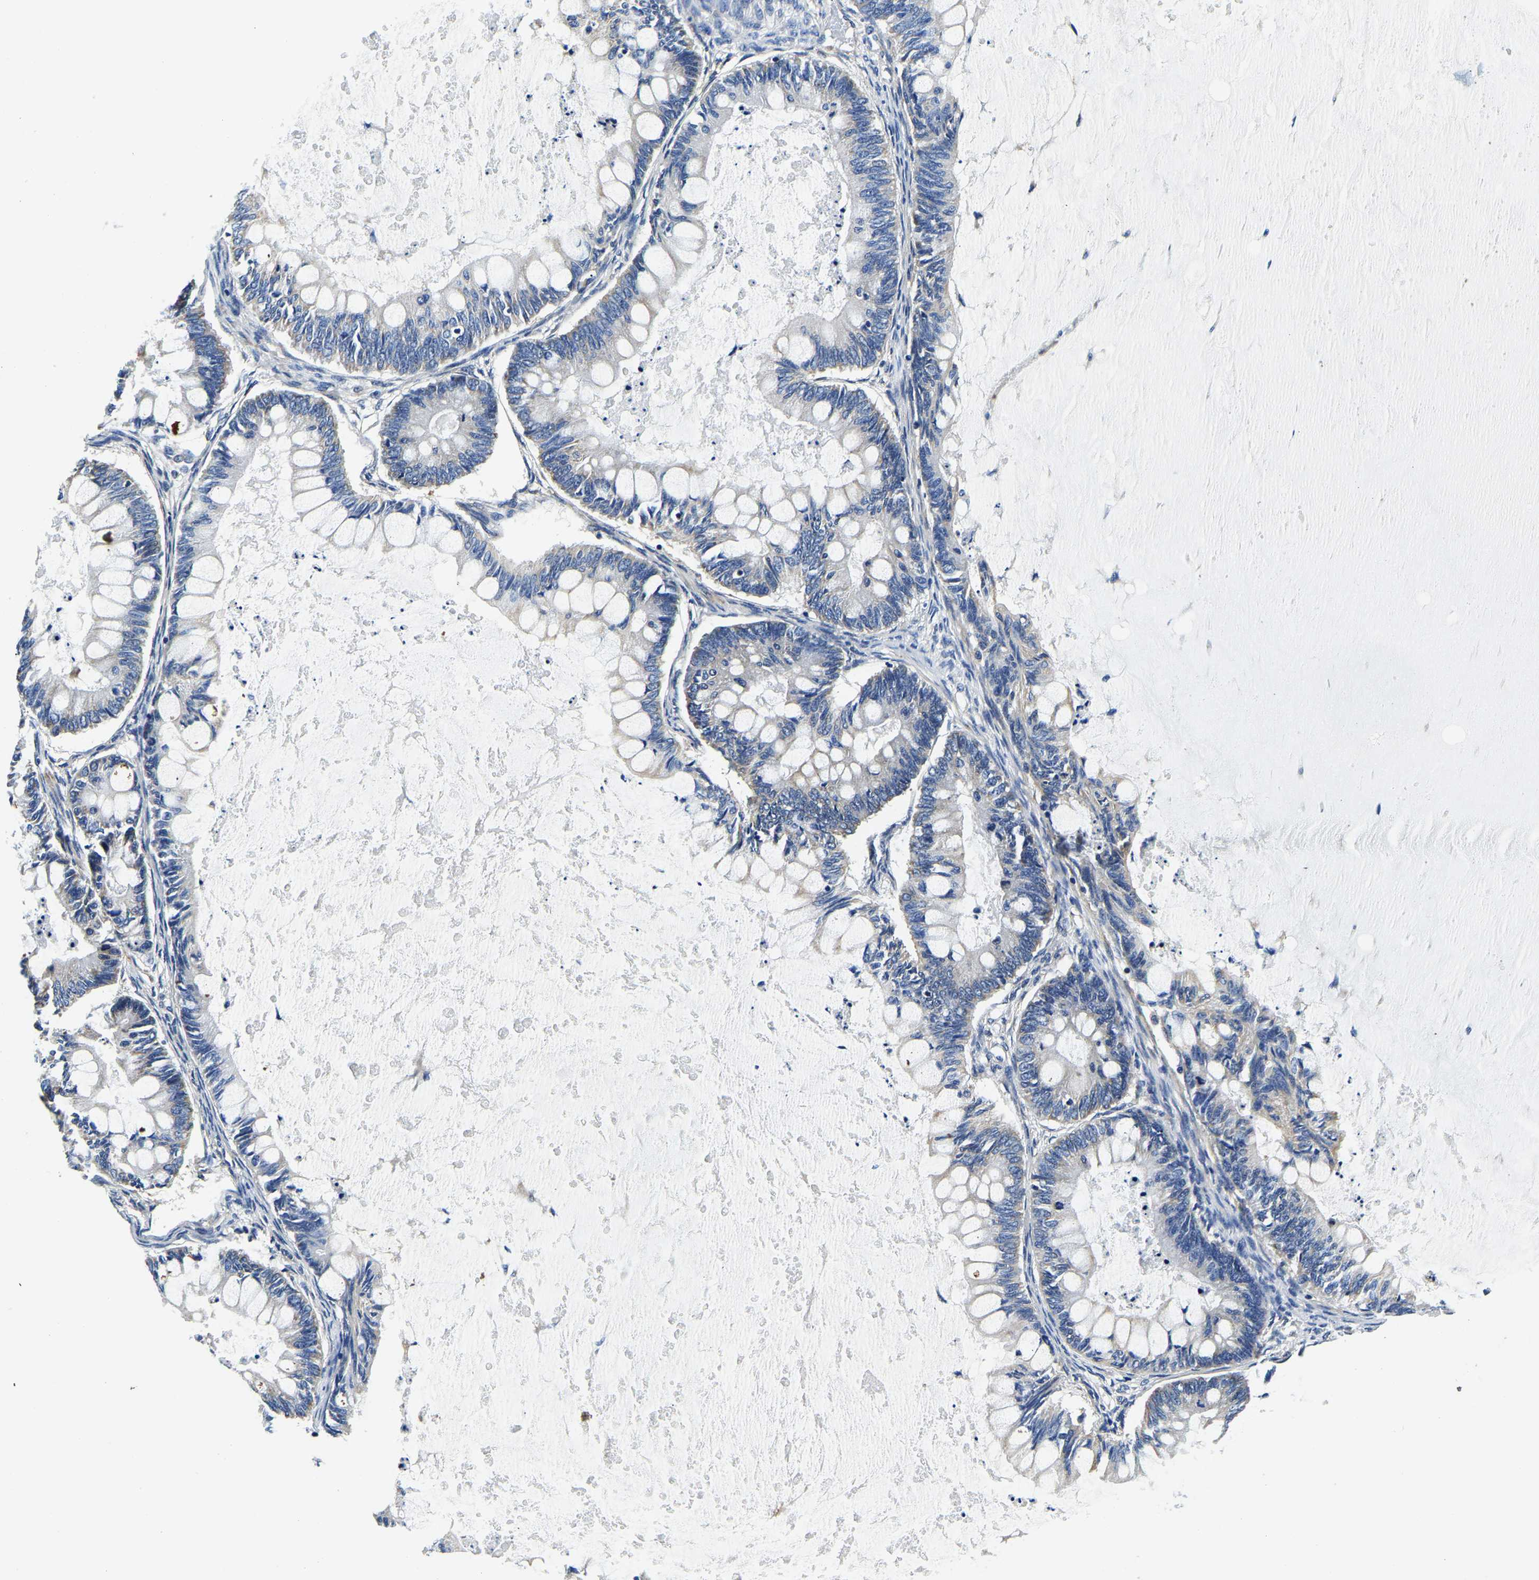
{"staining": {"intensity": "moderate", "quantity": "<25%", "location": "cytoplasmic/membranous"}, "tissue": "ovarian cancer", "cell_type": "Tumor cells", "image_type": "cancer", "snomed": [{"axis": "morphology", "description": "Cystadenocarcinoma, mucinous, NOS"}, {"axis": "topography", "description": "Ovary"}], "caption": "IHC image of neoplastic tissue: ovarian mucinous cystadenocarcinoma stained using IHC exhibits low levels of moderate protein expression localized specifically in the cytoplasmic/membranous of tumor cells, appearing as a cytoplasmic/membranous brown color.", "gene": "KCTD17", "patient": {"sex": "female", "age": 61}}